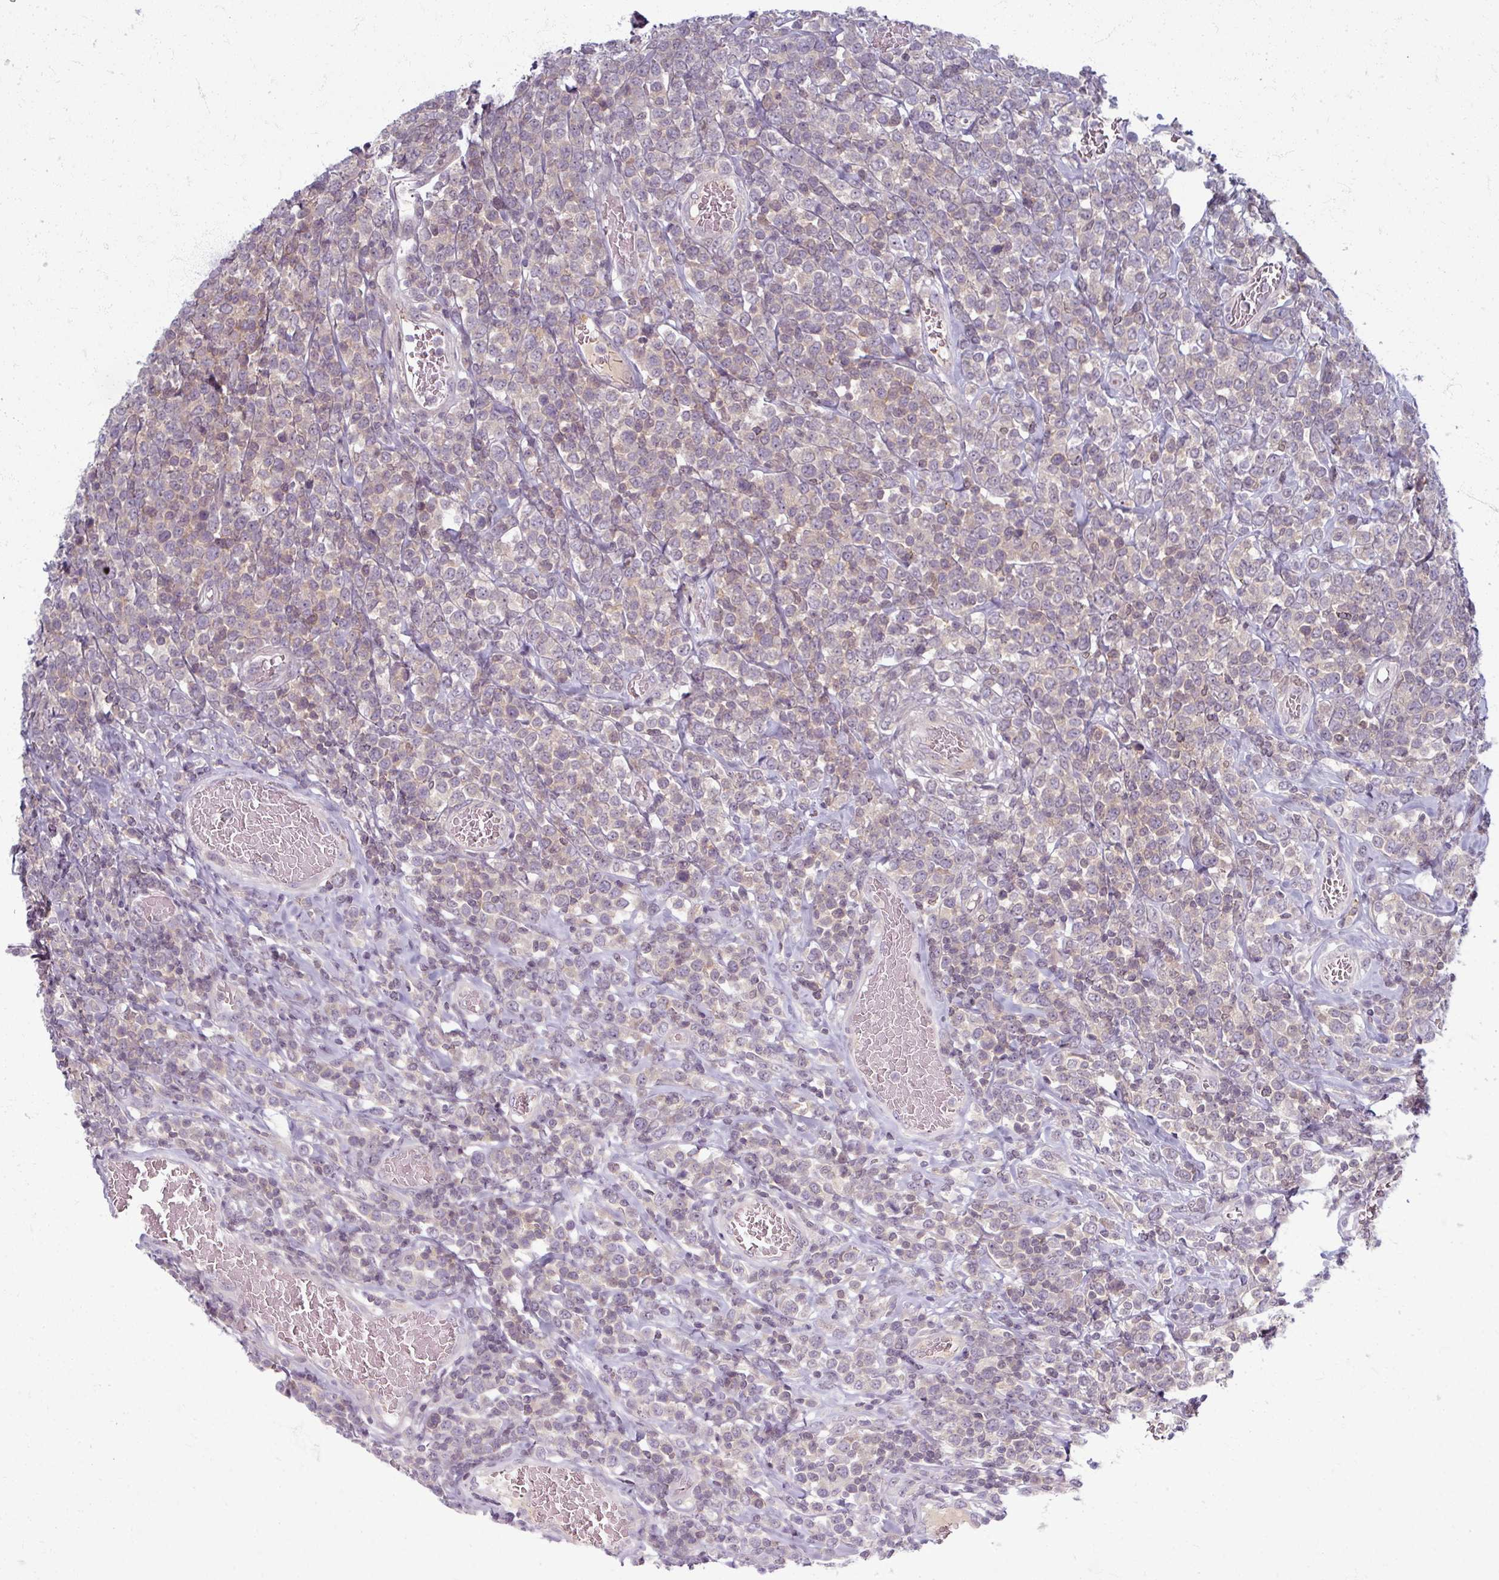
{"staining": {"intensity": "negative", "quantity": "none", "location": "none"}, "tissue": "lymphoma", "cell_type": "Tumor cells", "image_type": "cancer", "snomed": [{"axis": "morphology", "description": "Malignant lymphoma, non-Hodgkin's type, High grade"}, {"axis": "topography", "description": "Soft tissue"}], "caption": "The immunohistochemistry (IHC) micrograph has no significant expression in tumor cells of lymphoma tissue. (Immunohistochemistry (ihc), brightfield microscopy, high magnification).", "gene": "TTLL7", "patient": {"sex": "female", "age": 56}}